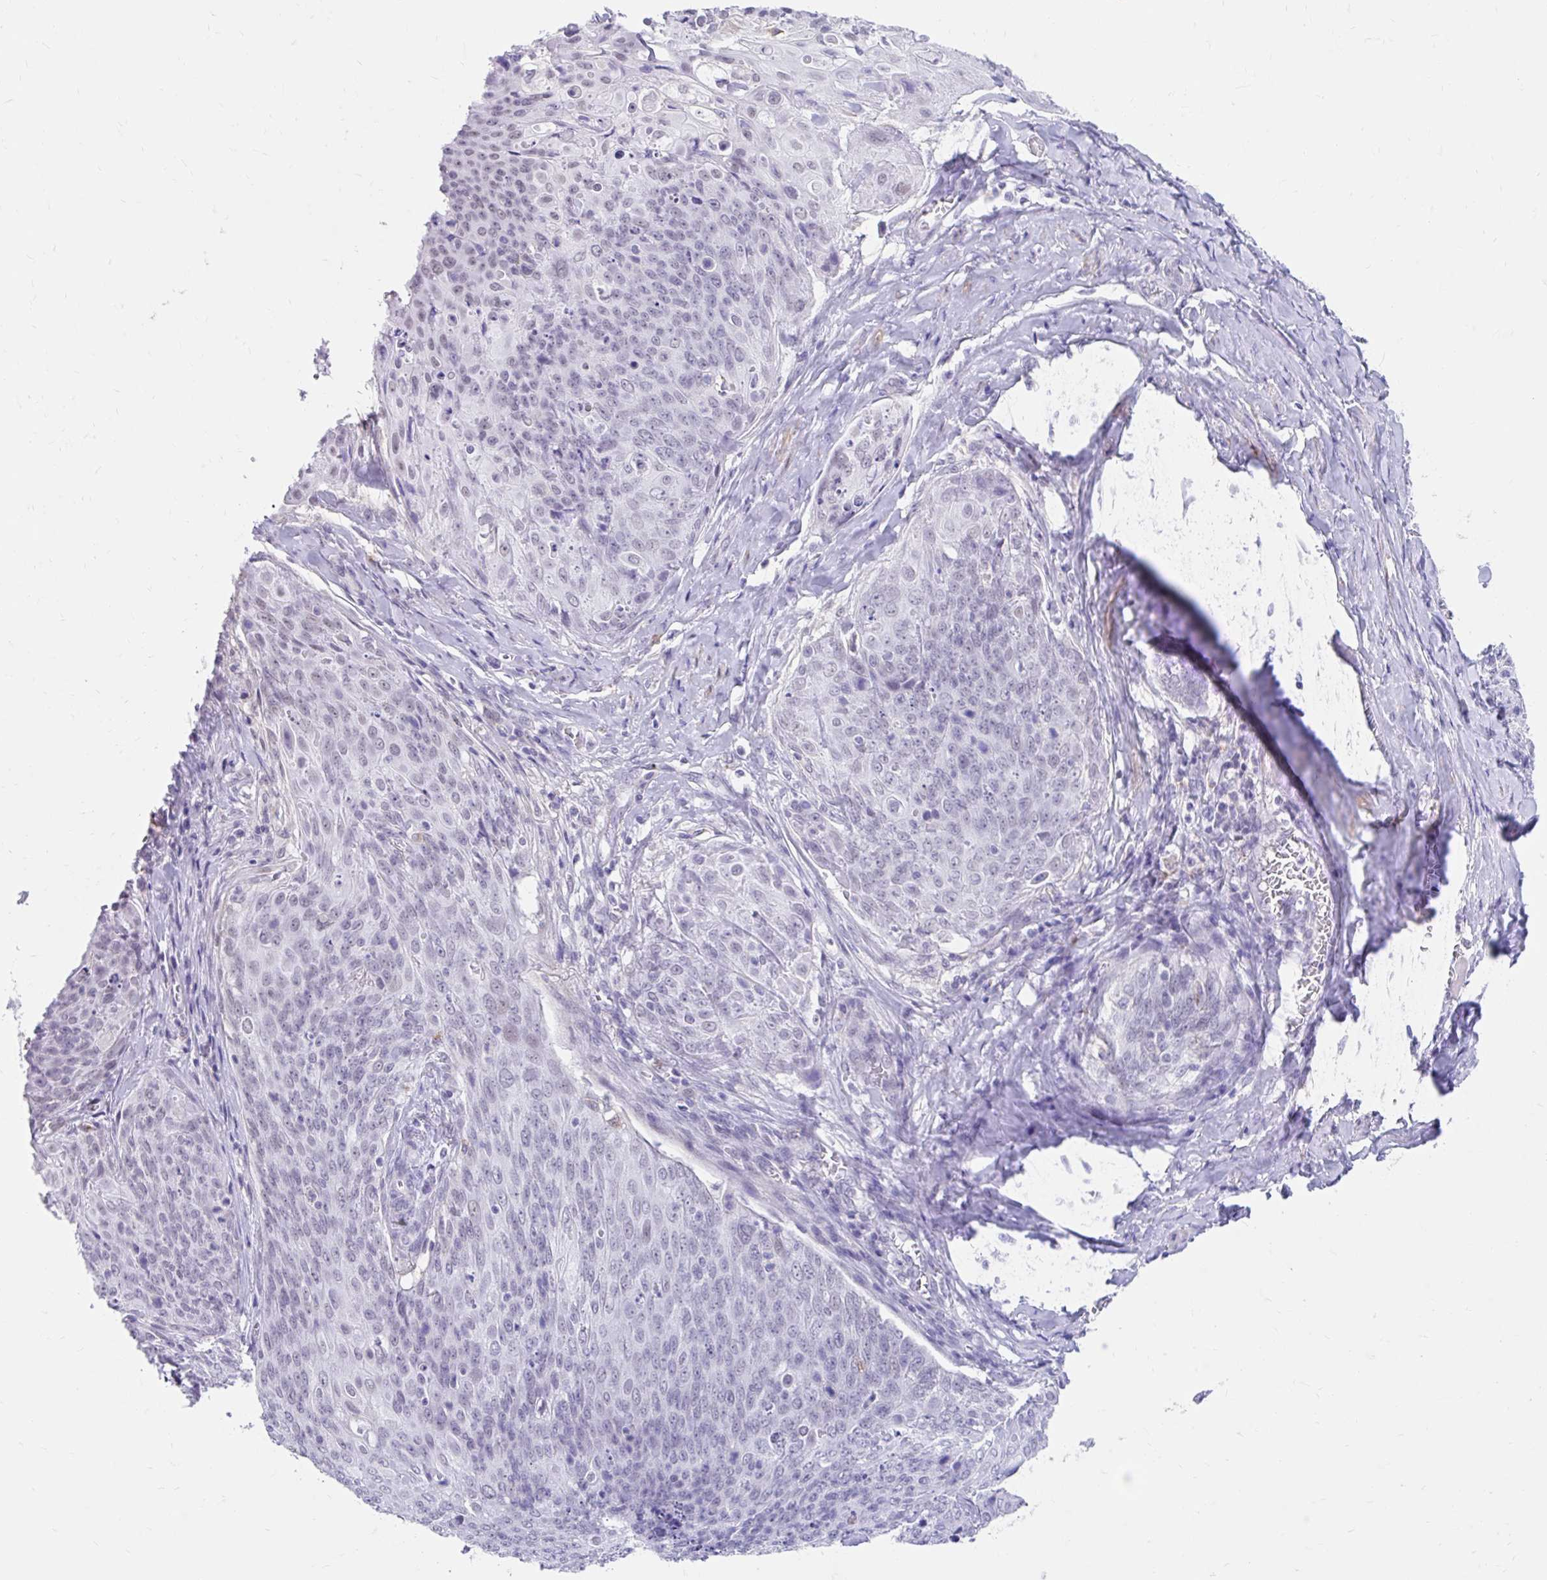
{"staining": {"intensity": "negative", "quantity": "none", "location": "none"}, "tissue": "skin cancer", "cell_type": "Tumor cells", "image_type": "cancer", "snomed": [{"axis": "morphology", "description": "Squamous cell carcinoma, NOS"}, {"axis": "topography", "description": "Skin"}, {"axis": "topography", "description": "Vulva"}], "caption": "This is an immunohistochemistry (IHC) micrograph of skin cancer. There is no positivity in tumor cells.", "gene": "DCAF17", "patient": {"sex": "female", "age": 85}}